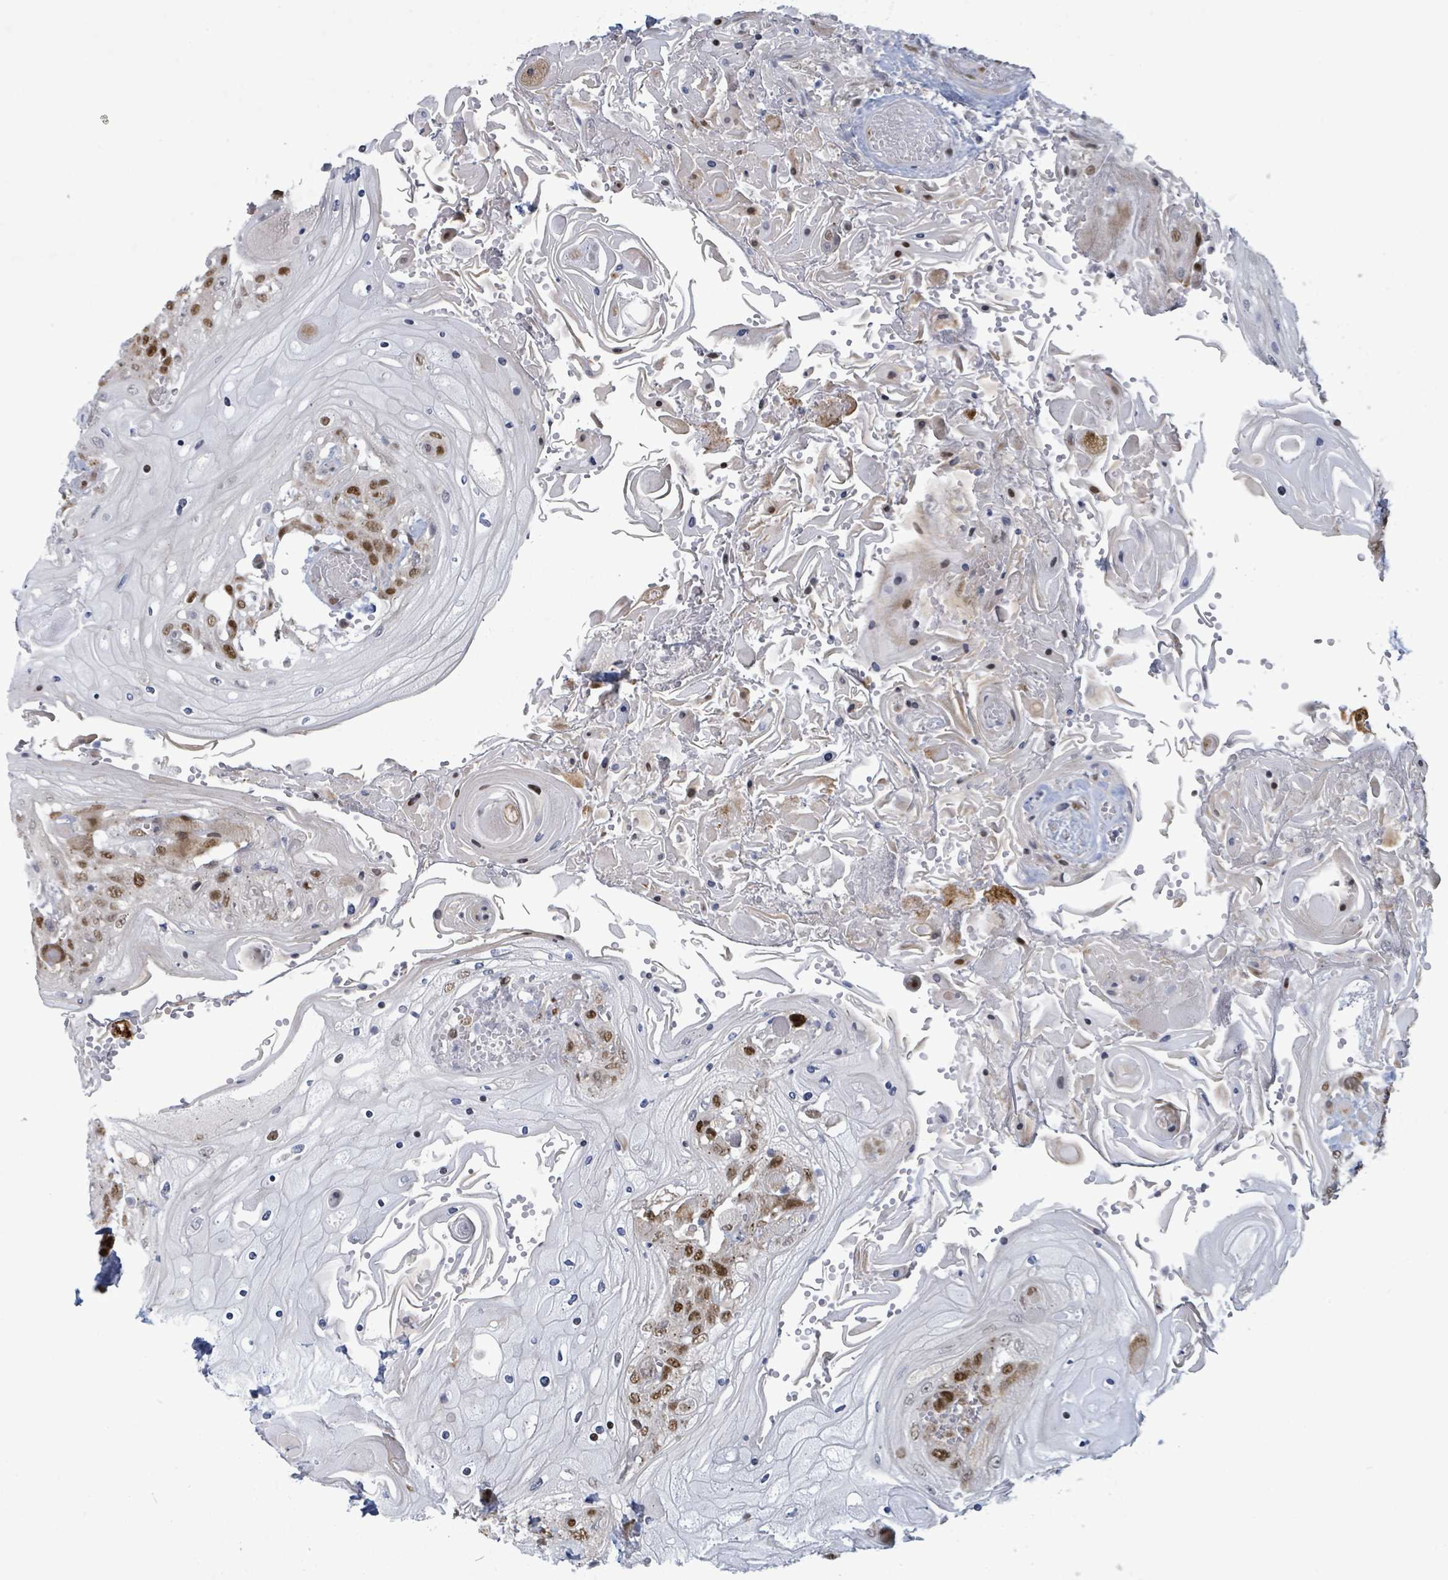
{"staining": {"intensity": "strong", "quantity": "25%-75%", "location": "nuclear"}, "tissue": "head and neck cancer", "cell_type": "Tumor cells", "image_type": "cancer", "snomed": [{"axis": "morphology", "description": "Squamous cell carcinoma, NOS"}, {"axis": "topography", "description": "Head-Neck"}], "caption": "Immunohistochemistry (IHC) micrograph of neoplastic tissue: human head and neck squamous cell carcinoma stained using immunohistochemistry (IHC) displays high levels of strong protein expression localized specifically in the nuclear of tumor cells, appearing as a nuclear brown color.", "gene": "TUSC1", "patient": {"sex": "female", "age": 43}}